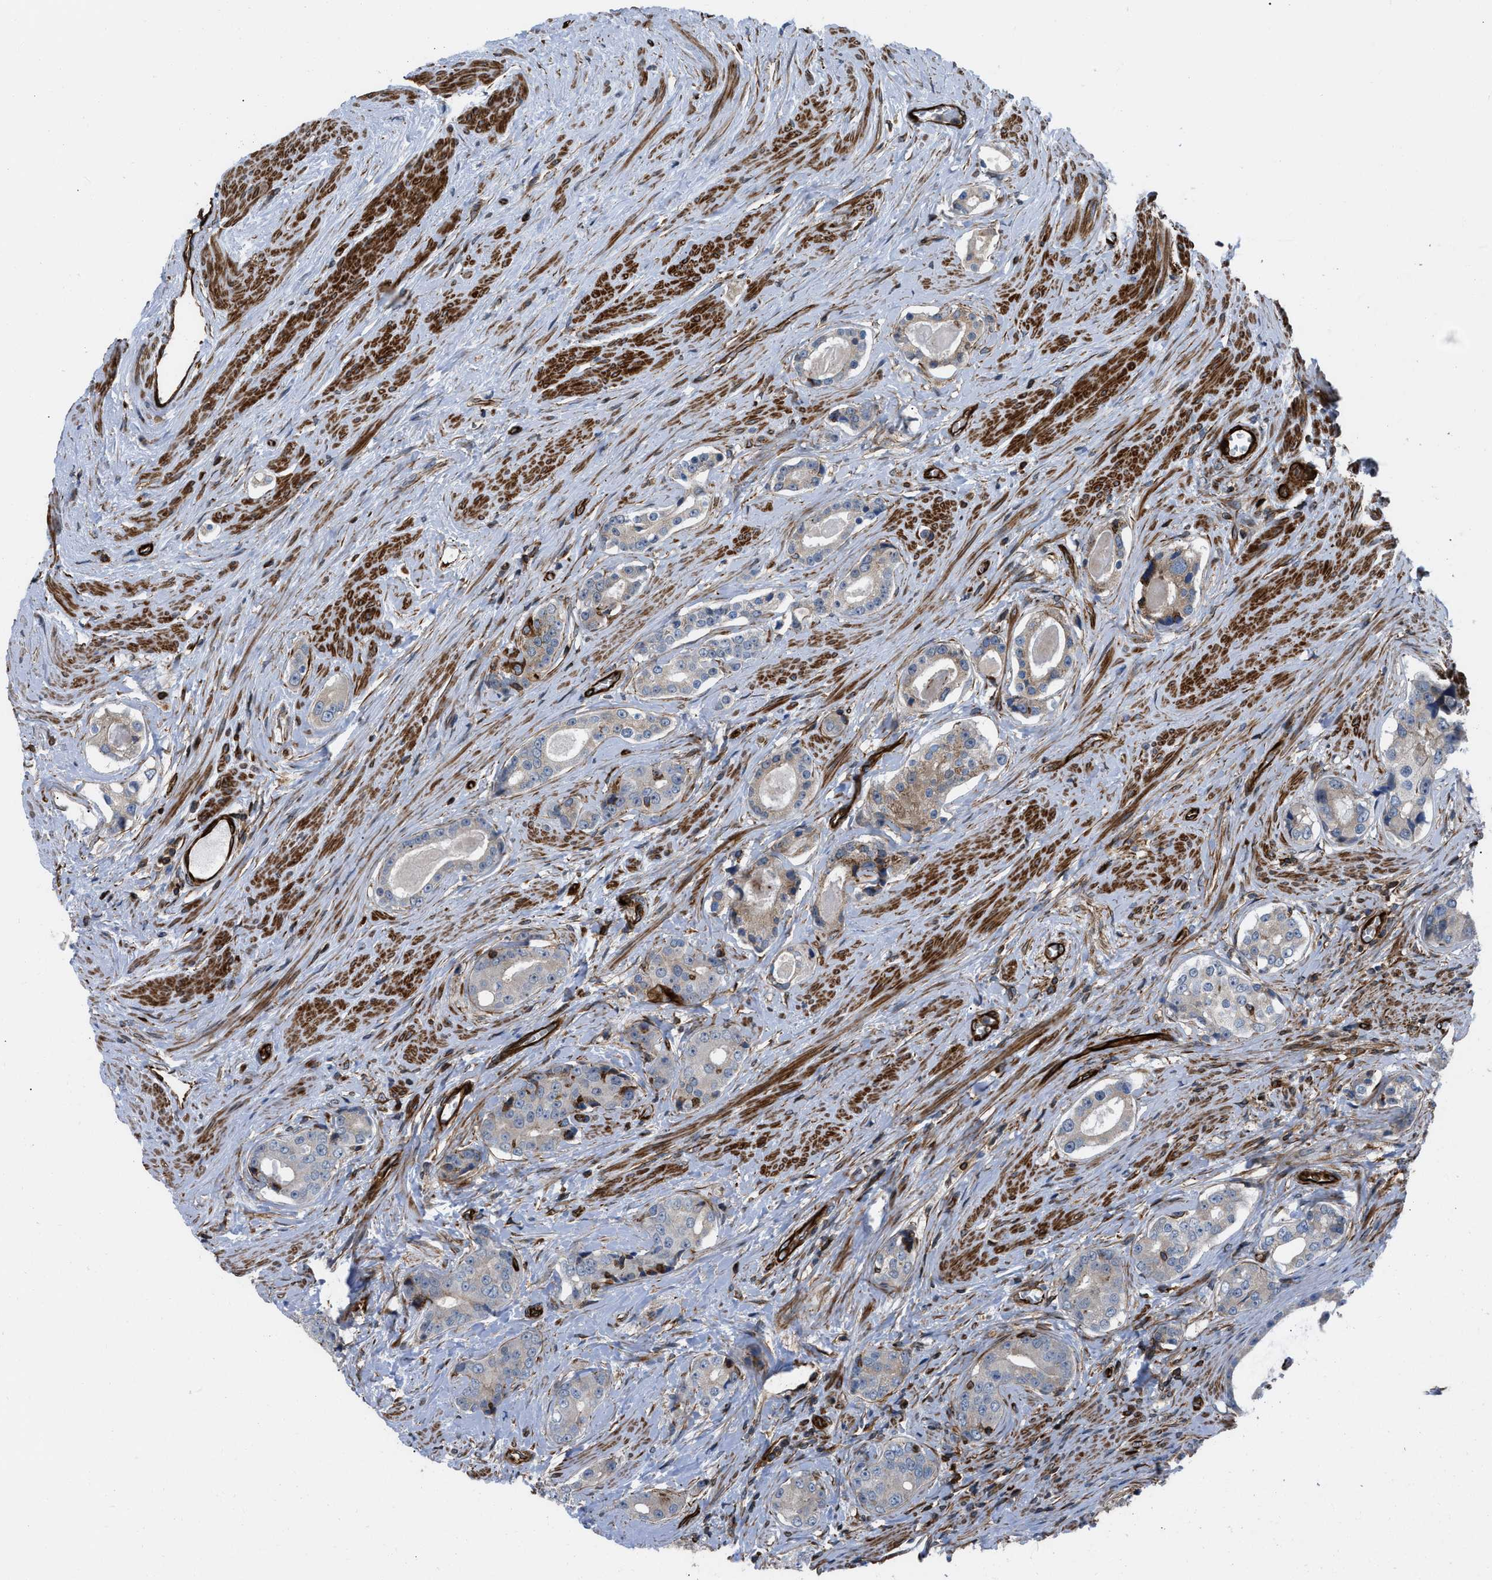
{"staining": {"intensity": "negative", "quantity": "none", "location": "none"}, "tissue": "prostate cancer", "cell_type": "Tumor cells", "image_type": "cancer", "snomed": [{"axis": "morphology", "description": "Adenocarcinoma, High grade"}, {"axis": "topography", "description": "Prostate"}], "caption": "A high-resolution histopathology image shows immunohistochemistry (IHC) staining of prostate high-grade adenocarcinoma, which displays no significant staining in tumor cells.", "gene": "PTPRE", "patient": {"sex": "male", "age": 71}}